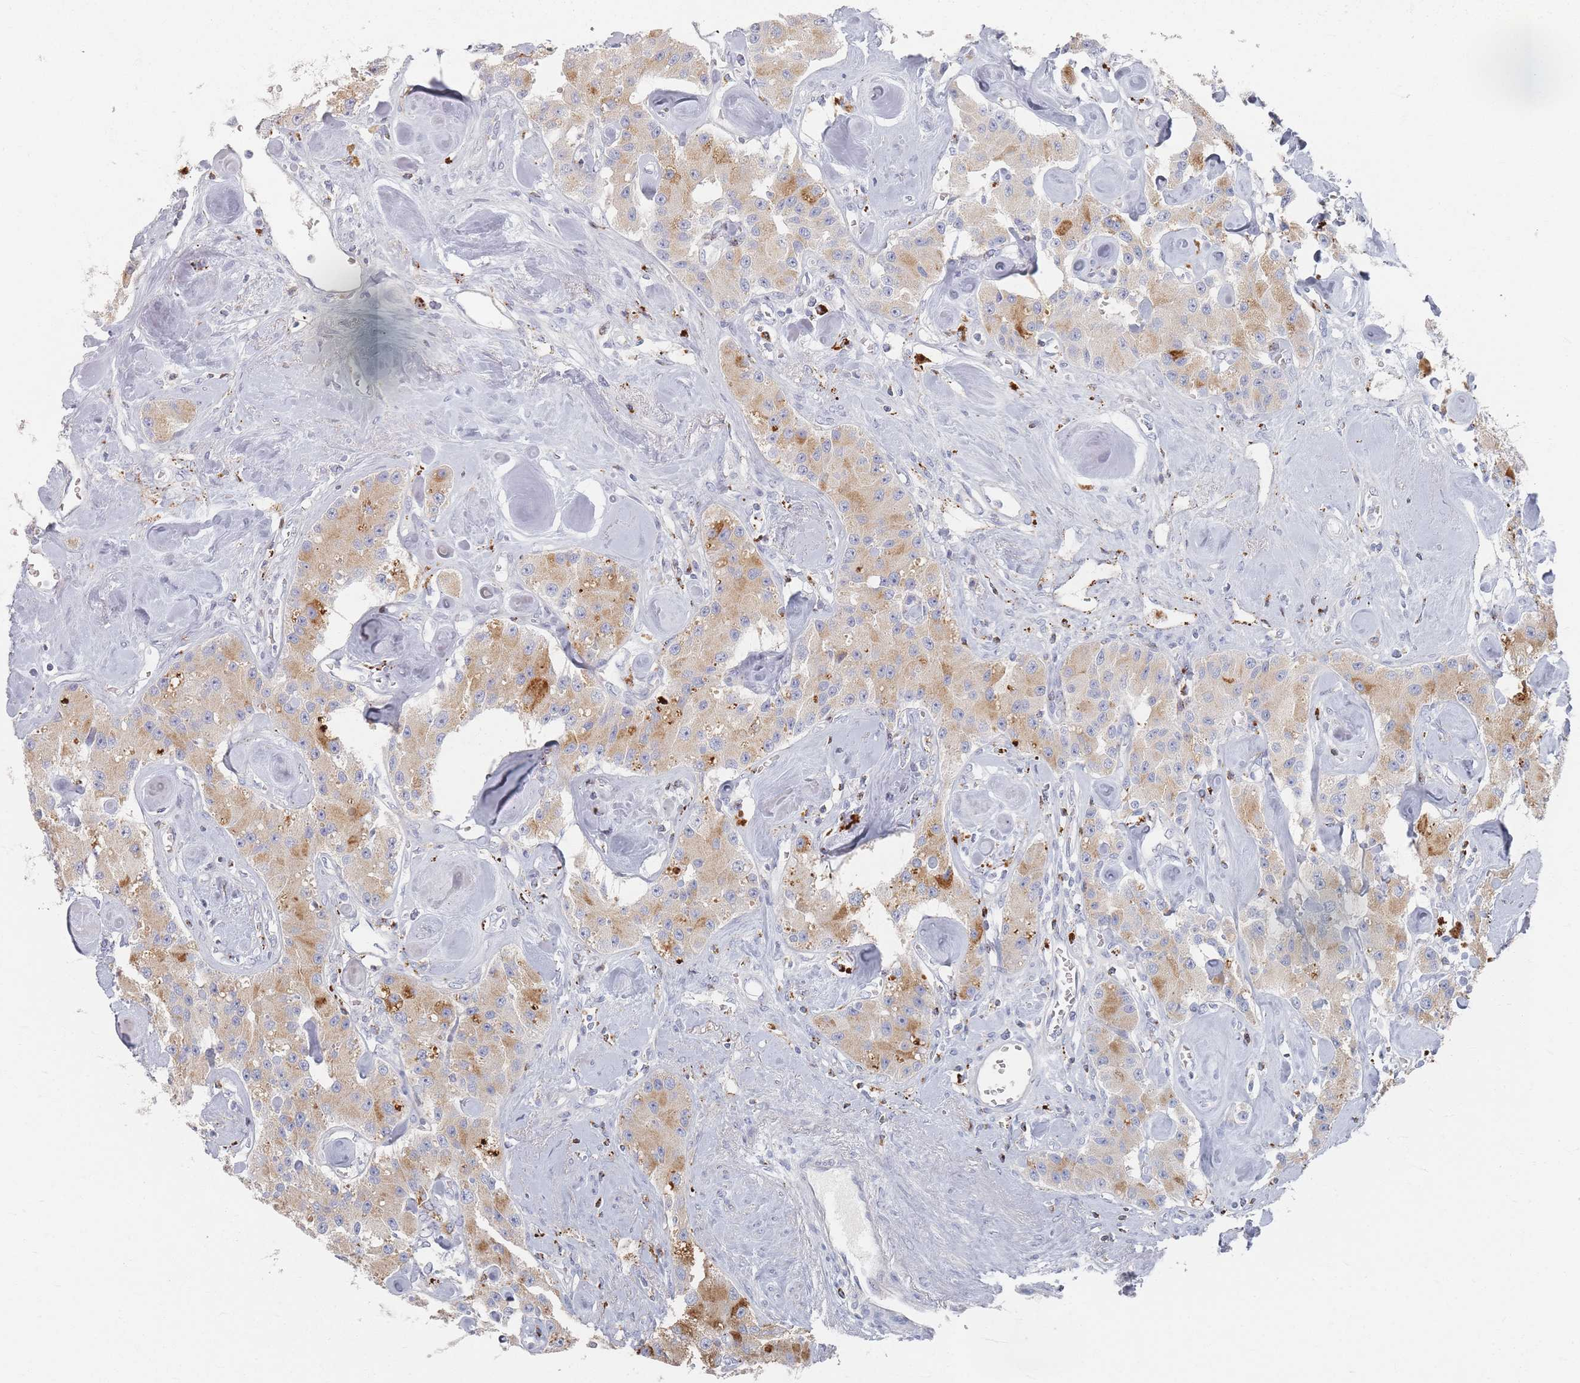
{"staining": {"intensity": "strong", "quantity": "25%-75%", "location": "cytoplasmic/membranous"}, "tissue": "carcinoid", "cell_type": "Tumor cells", "image_type": "cancer", "snomed": [{"axis": "morphology", "description": "Carcinoid, malignant, NOS"}, {"axis": "topography", "description": "Pancreas"}], "caption": "Carcinoid (malignant) was stained to show a protein in brown. There is high levels of strong cytoplasmic/membranous staining in approximately 25%-75% of tumor cells.", "gene": "SLC2A11", "patient": {"sex": "male", "age": 41}}